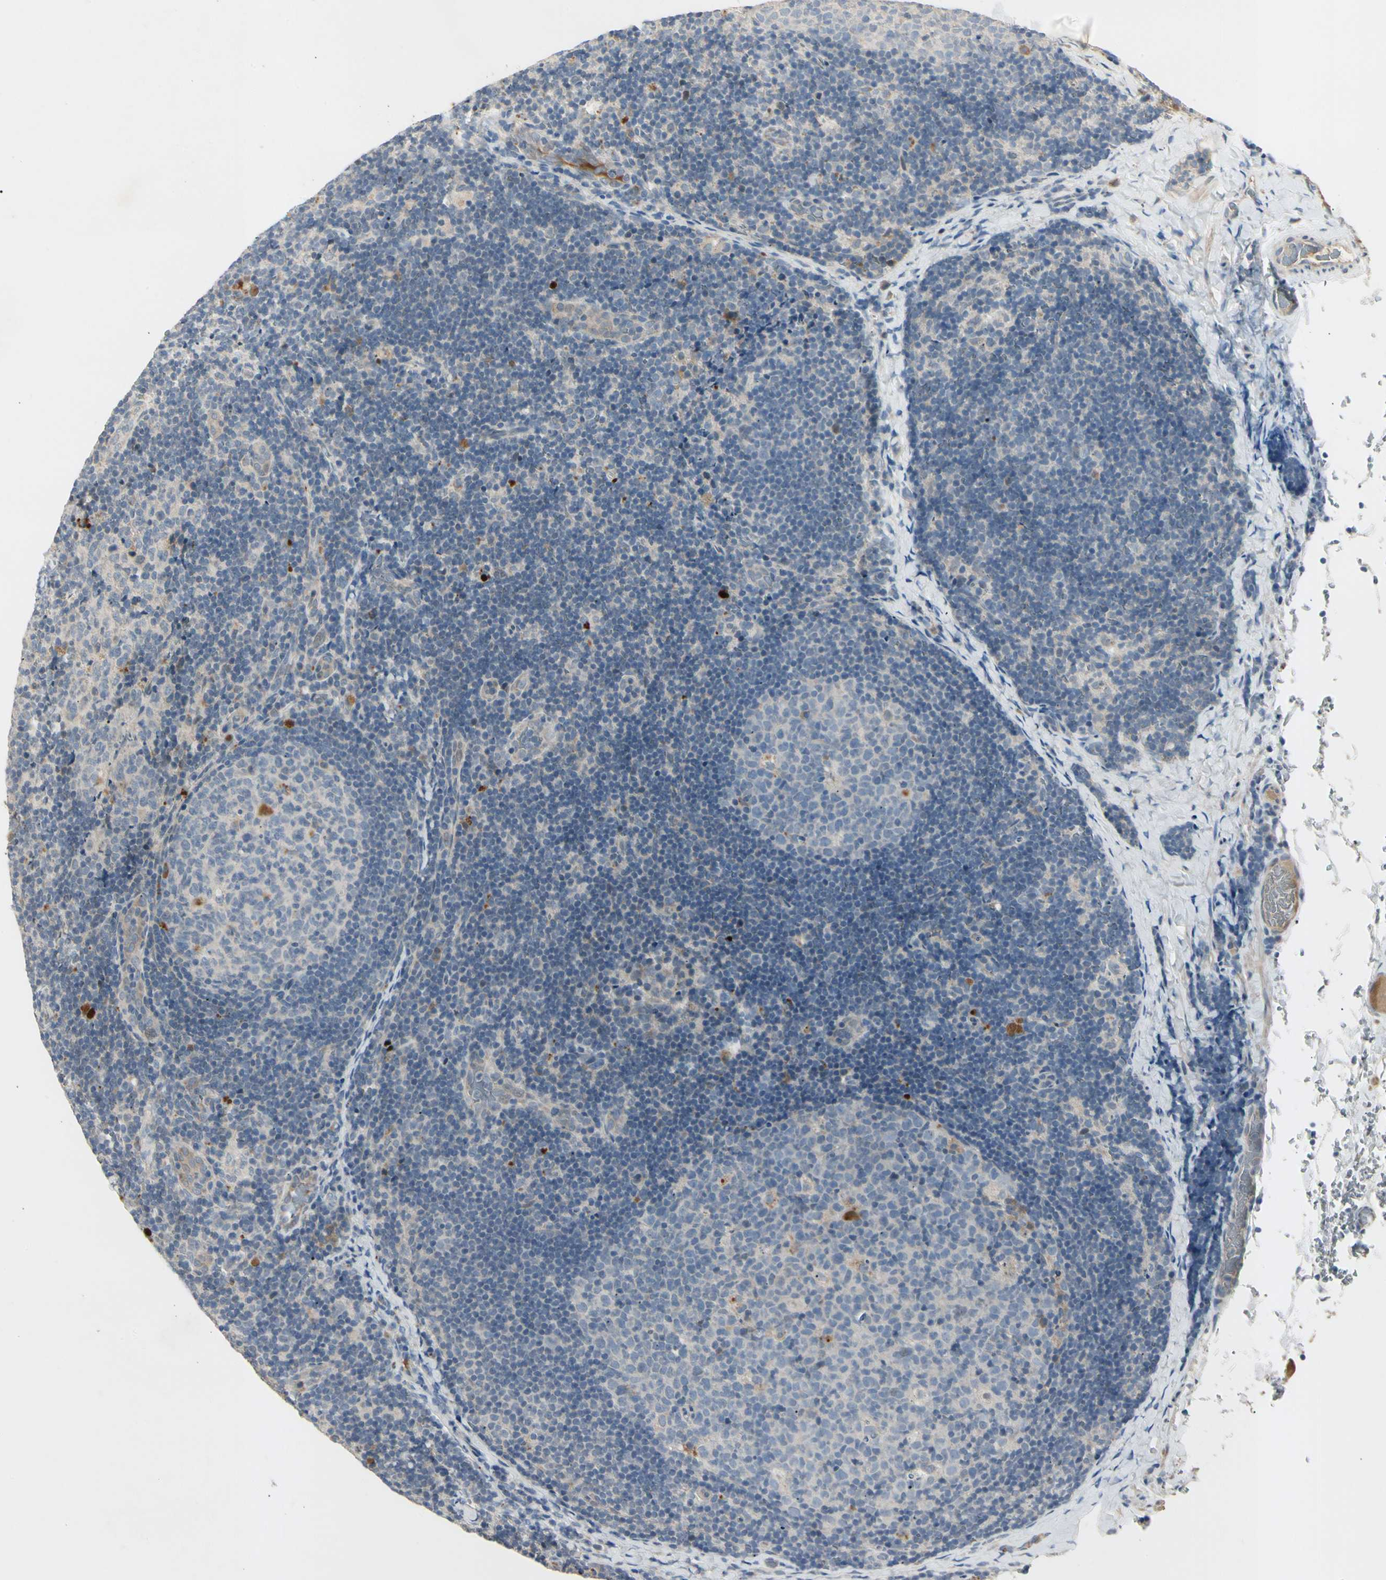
{"staining": {"intensity": "negative", "quantity": "none", "location": "none"}, "tissue": "lymph node", "cell_type": "Germinal center cells", "image_type": "normal", "snomed": [{"axis": "morphology", "description": "Normal tissue, NOS"}, {"axis": "topography", "description": "Lymph node"}], "caption": "Micrograph shows no significant protein expression in germinal center cells of normal lymph node.", "gene": "SKIL", "patient": {"sex": "female", "age": 14}}